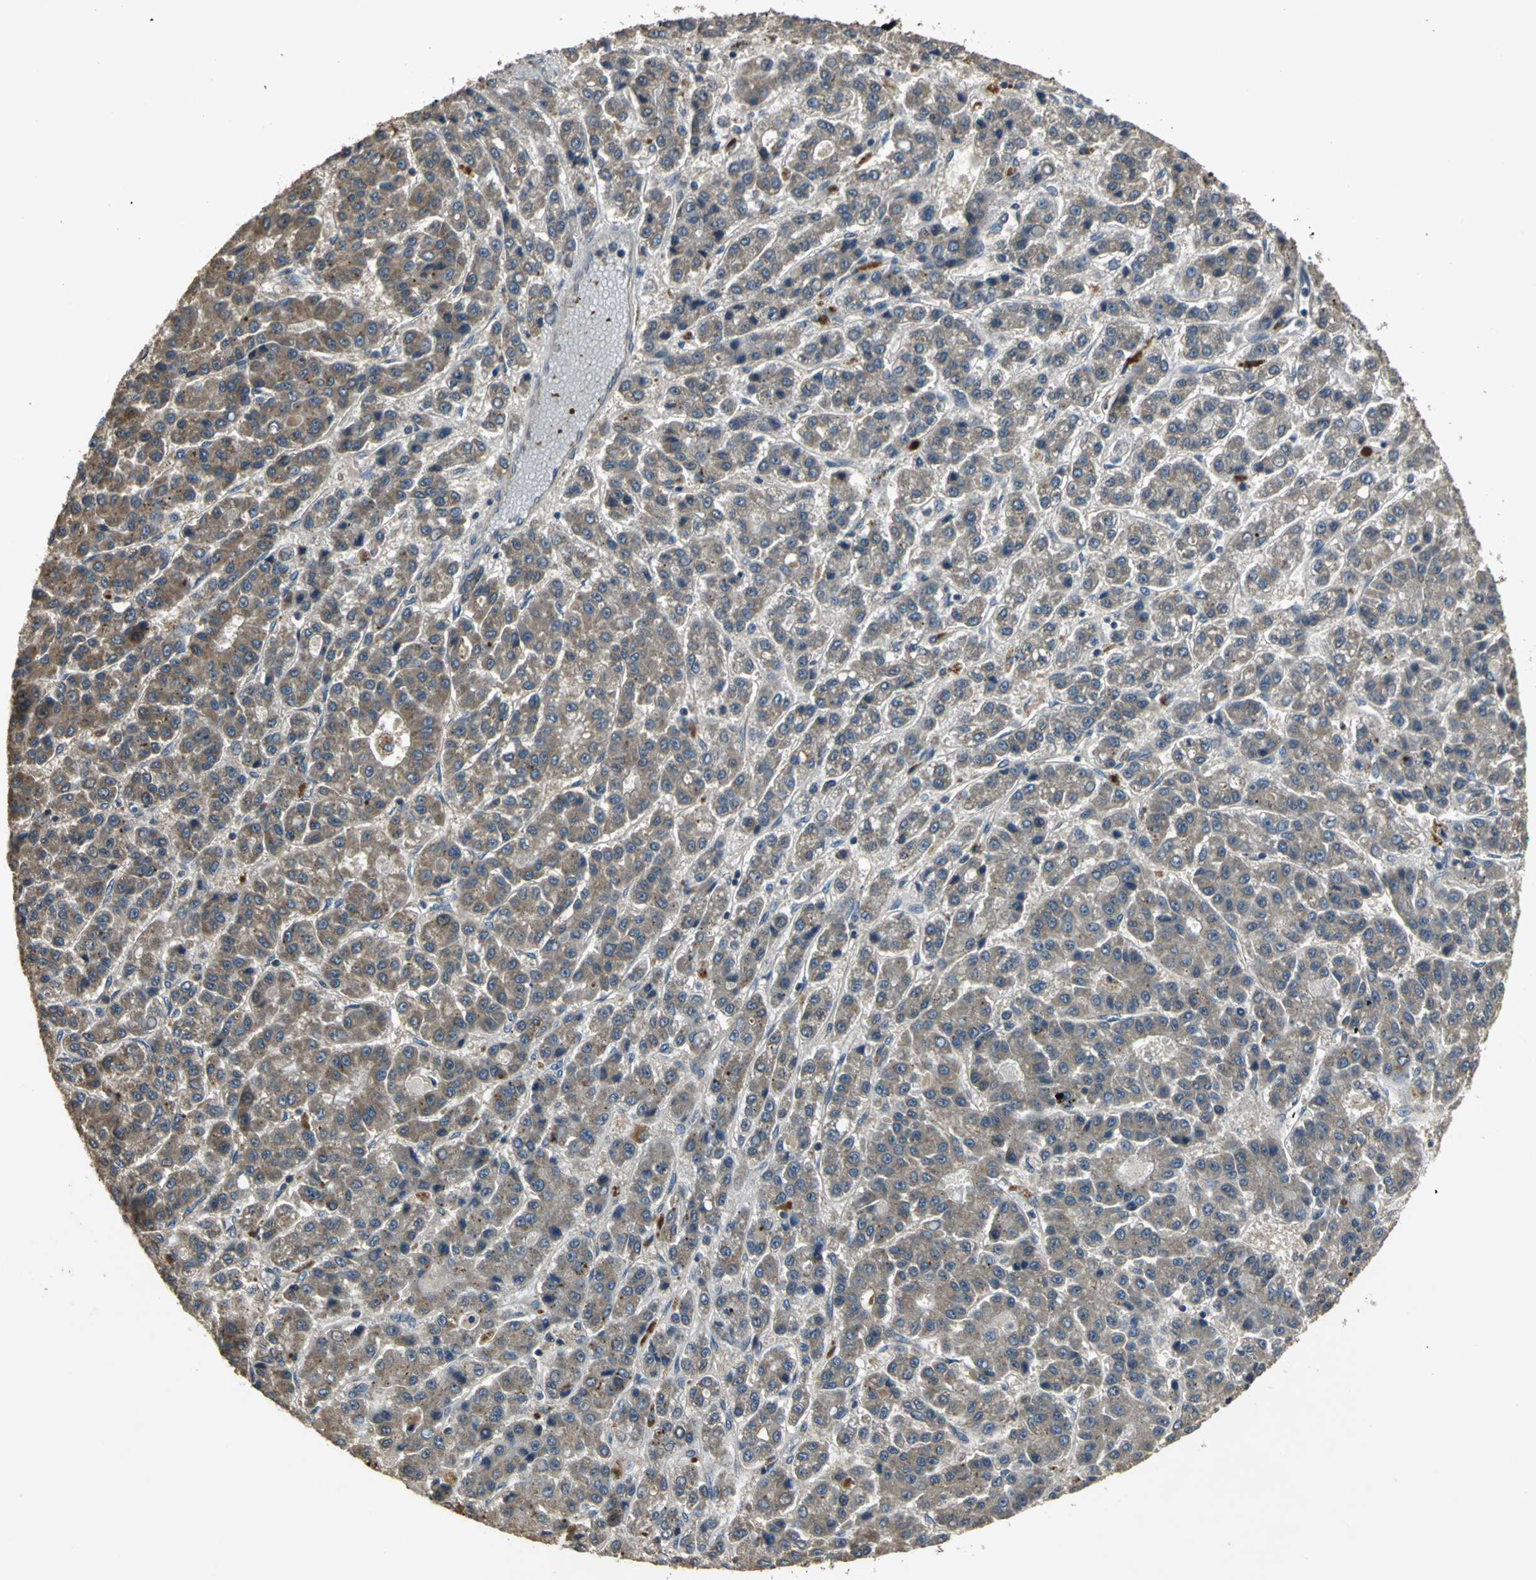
{"staining": {"intensity": "moderate", "quantity": ">75%", "location": "cytoplasmic/membranous"}, "tissue": "liver cancer", "cell_type": "Tumor cells", "image_type": "cancer", "snomed": [{"axis": "morphology", "description": "Carcinoma, Hepatocellular, NOS"}, {"axis": "topography", "description": "Liver"}], "caption": "Human liver cancer stained with a protein marker displays moderate staining in tumor cells.", "gene": "IRF3", "patient": {"sex": "male", "age": 70}}